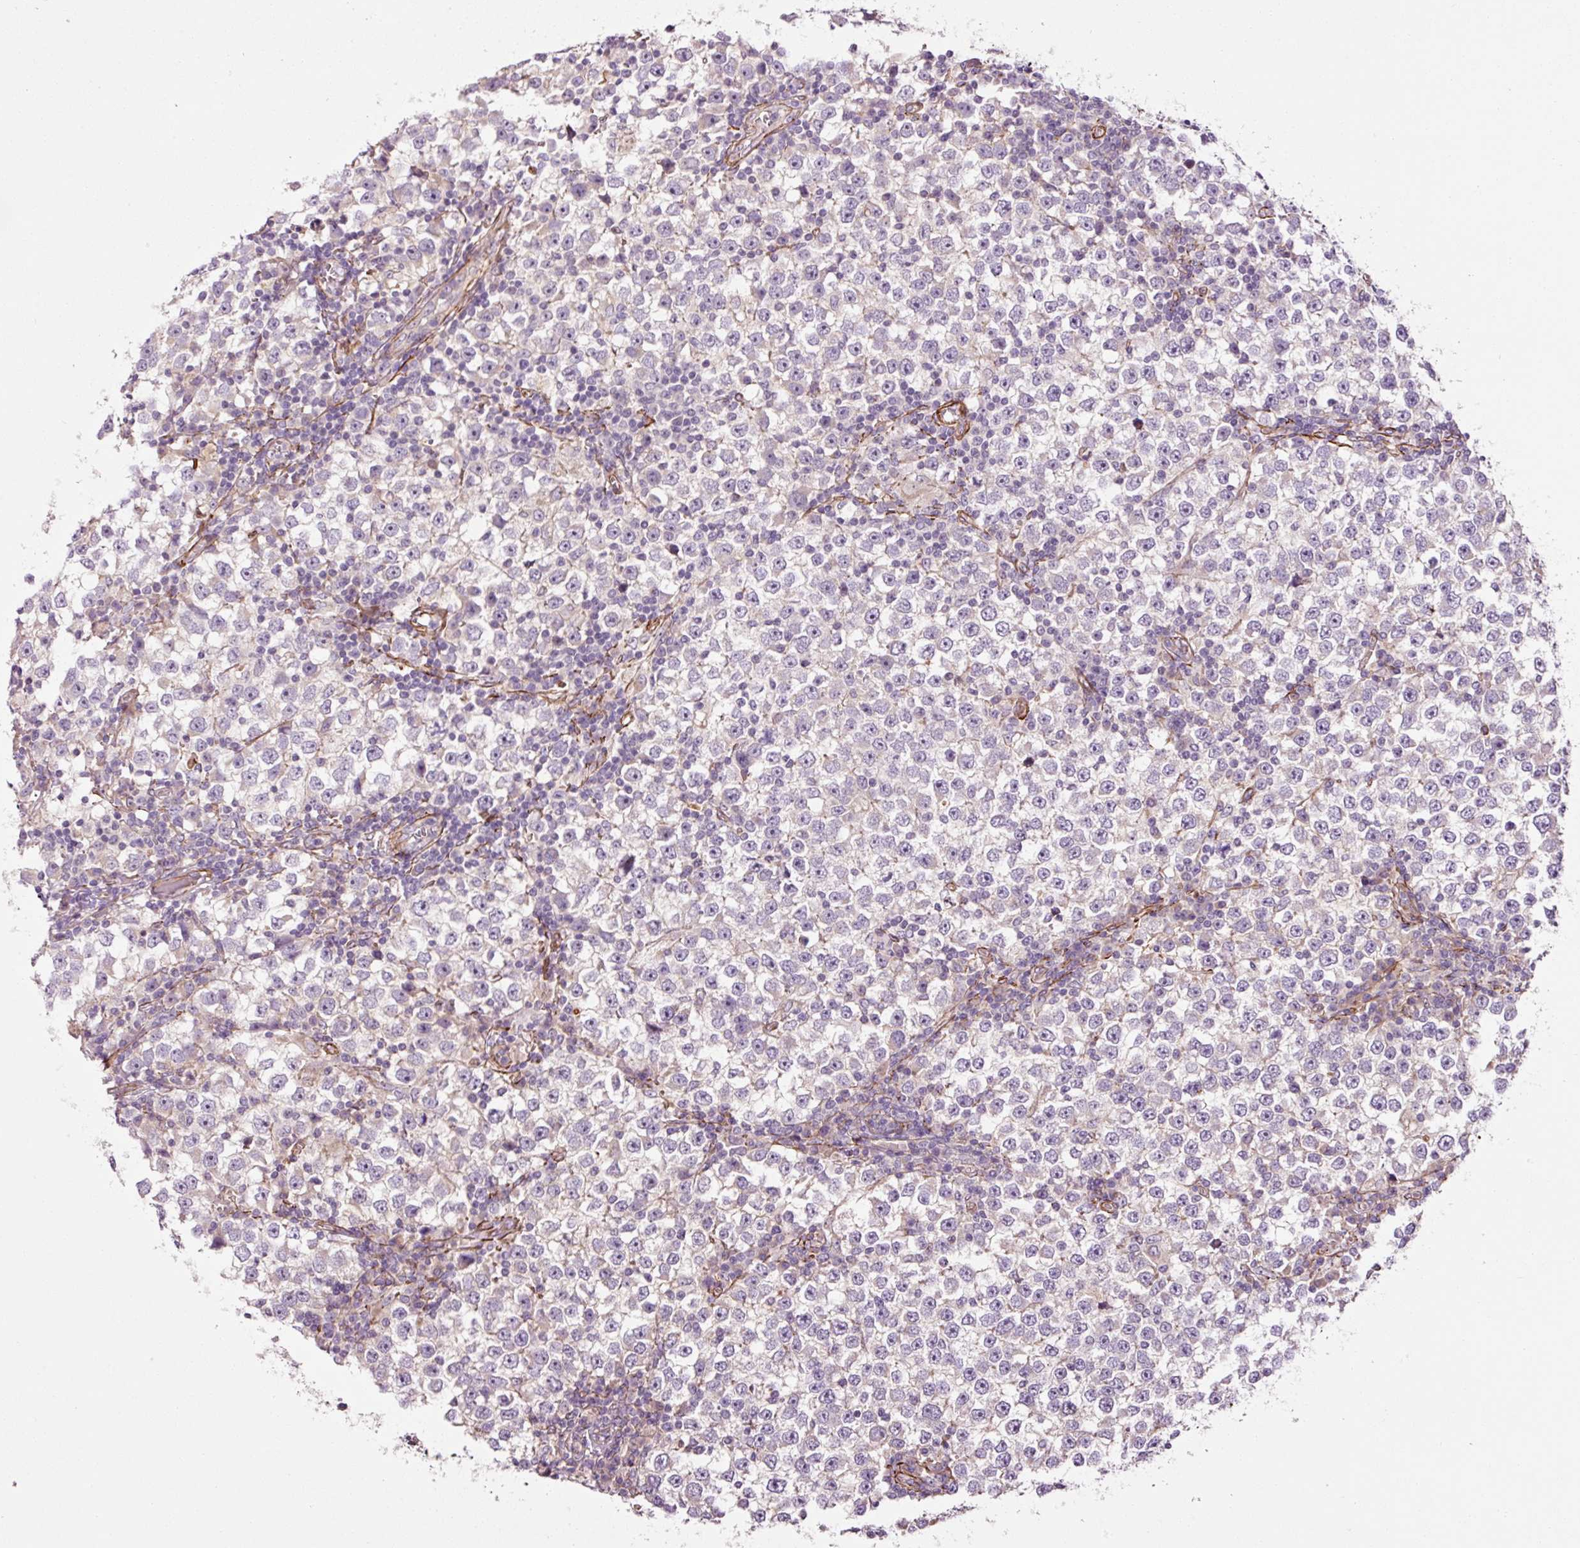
{"staining": {"intensity": "negative", "quantity": "none", "location": "none"}, "tissue": "testis cancer", "cell_type": "Tumor cells", "image_type": "cancer", "snomed": [{"axis": "morphology", "description": "Seminoma, NOS"}, {"axis": "topography", "description": "Testis"}], "caption": "Image shows no significant protein positivity in tumor cells of testis cancer.", "gene": "ANKRD20A1", "patient": {"sex": "male", "age": 65}}